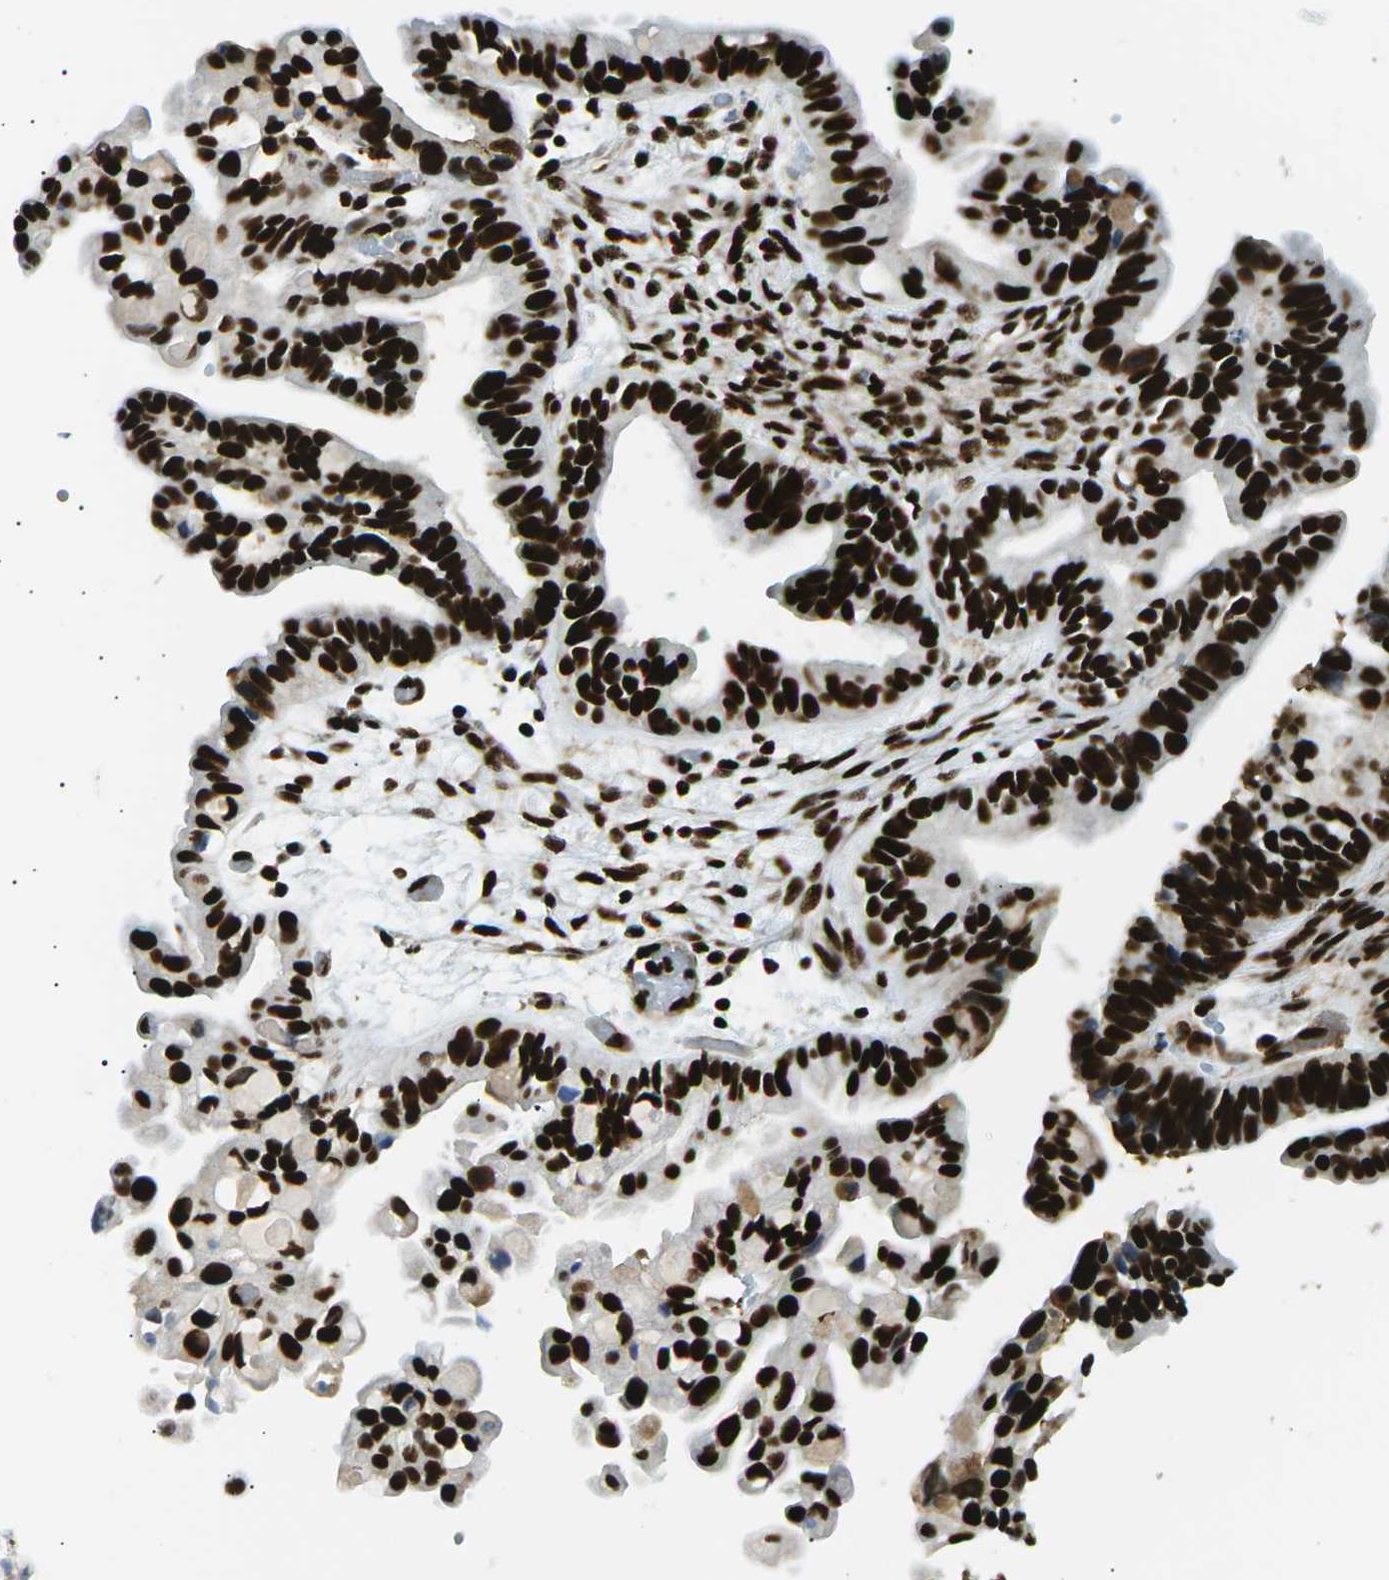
{"staining": {"intensity": "strong", "quantity": ">75%", "location": "nuclear"}, "tissue": "ovarian cancer", "cell_type": "Tumor cells", "image_type": "cancer", "snomed": [{"axis": "morphology", "description": "Cystadenocarcinoma, serous, NOS"}, {"axis": "topography", "description": "Ovary"}], "caption": "Immunohistochemical staining of human ovarian cancer exhibits strong nuclear protein staining in approximately >75% of tumor cells.", "gene": "RPA2", "patient": {"sex": "female", "age": 56}}